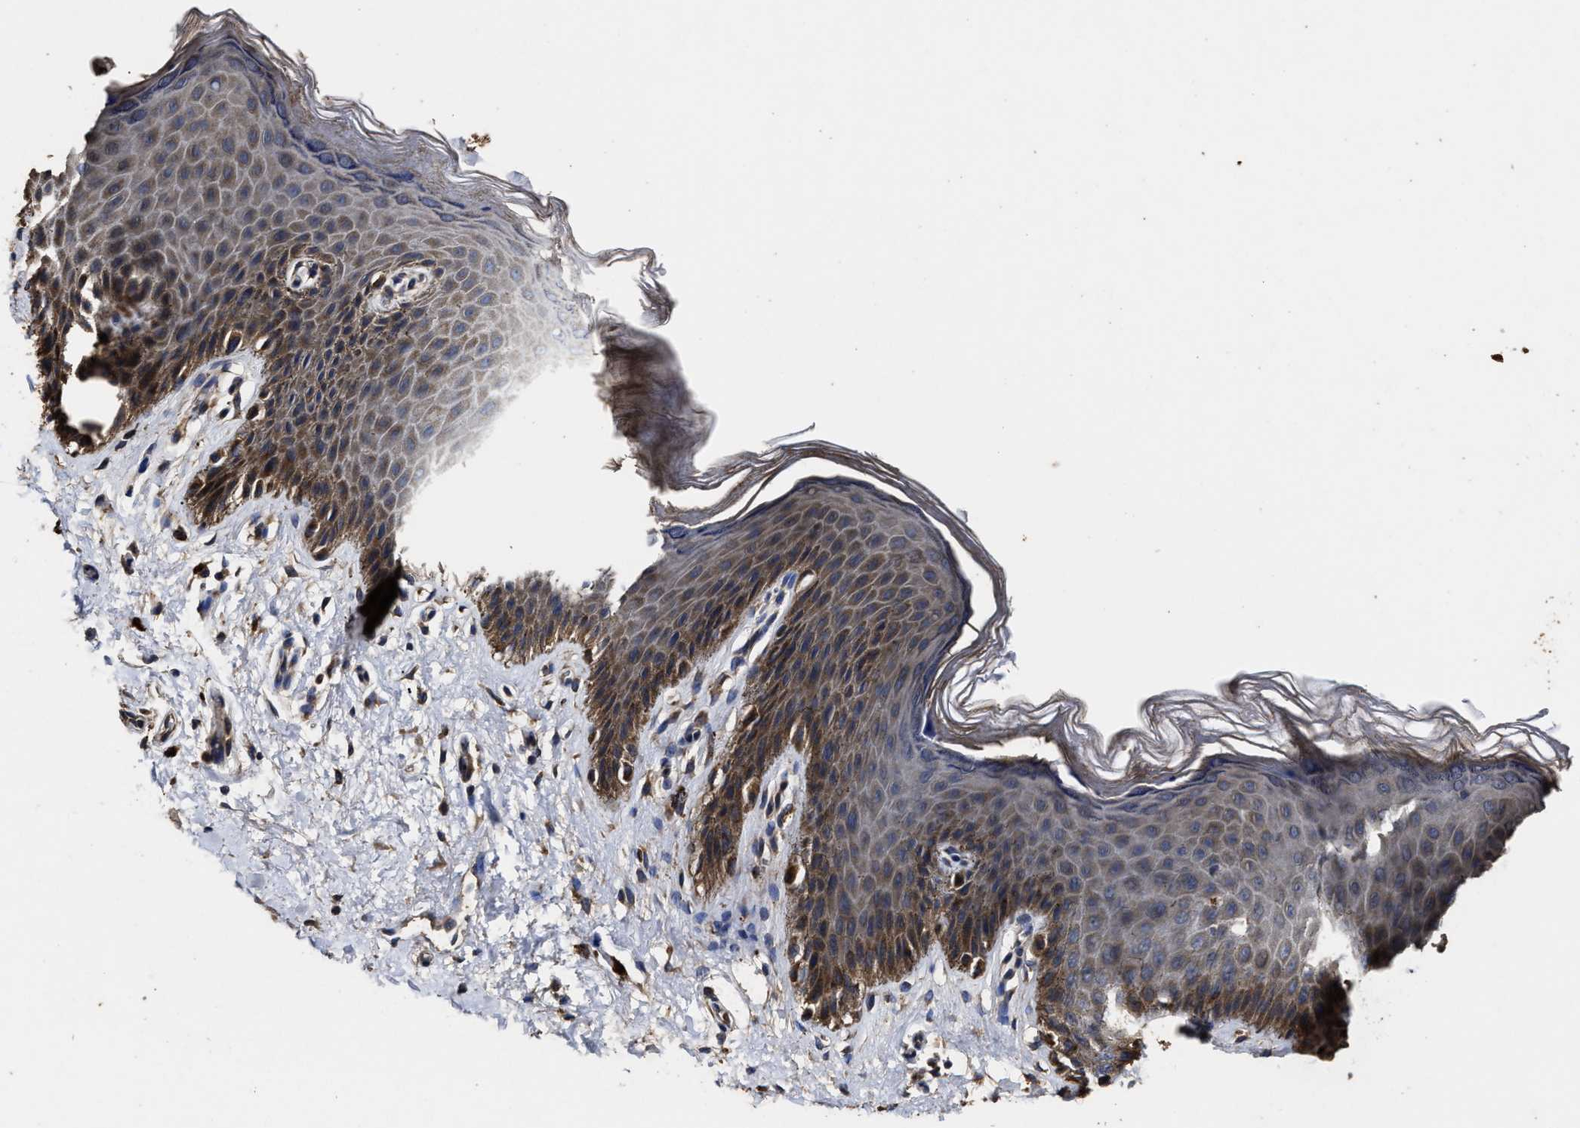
{"staining": {"intensity": "moderate", "quantity": "<25%", "location": "cytoplasmic/membranous"}, "tissue": "skin", "cell_type": "Epidermal cells", "image_type": "normal", "snomed": [{"axis": "morphology", "description": "Normal tissue, NOS"}, {"axis": "topography", "description": "Anal"}], "caption": "Immunohistochemical staining of unremarkable human skin reveals low levels of moderate cytoplasmic/membranous staining in approximately <25% of epidermal cells.", "gene": "PPM1K", "patient": {"sex": "male", "age": 44}}